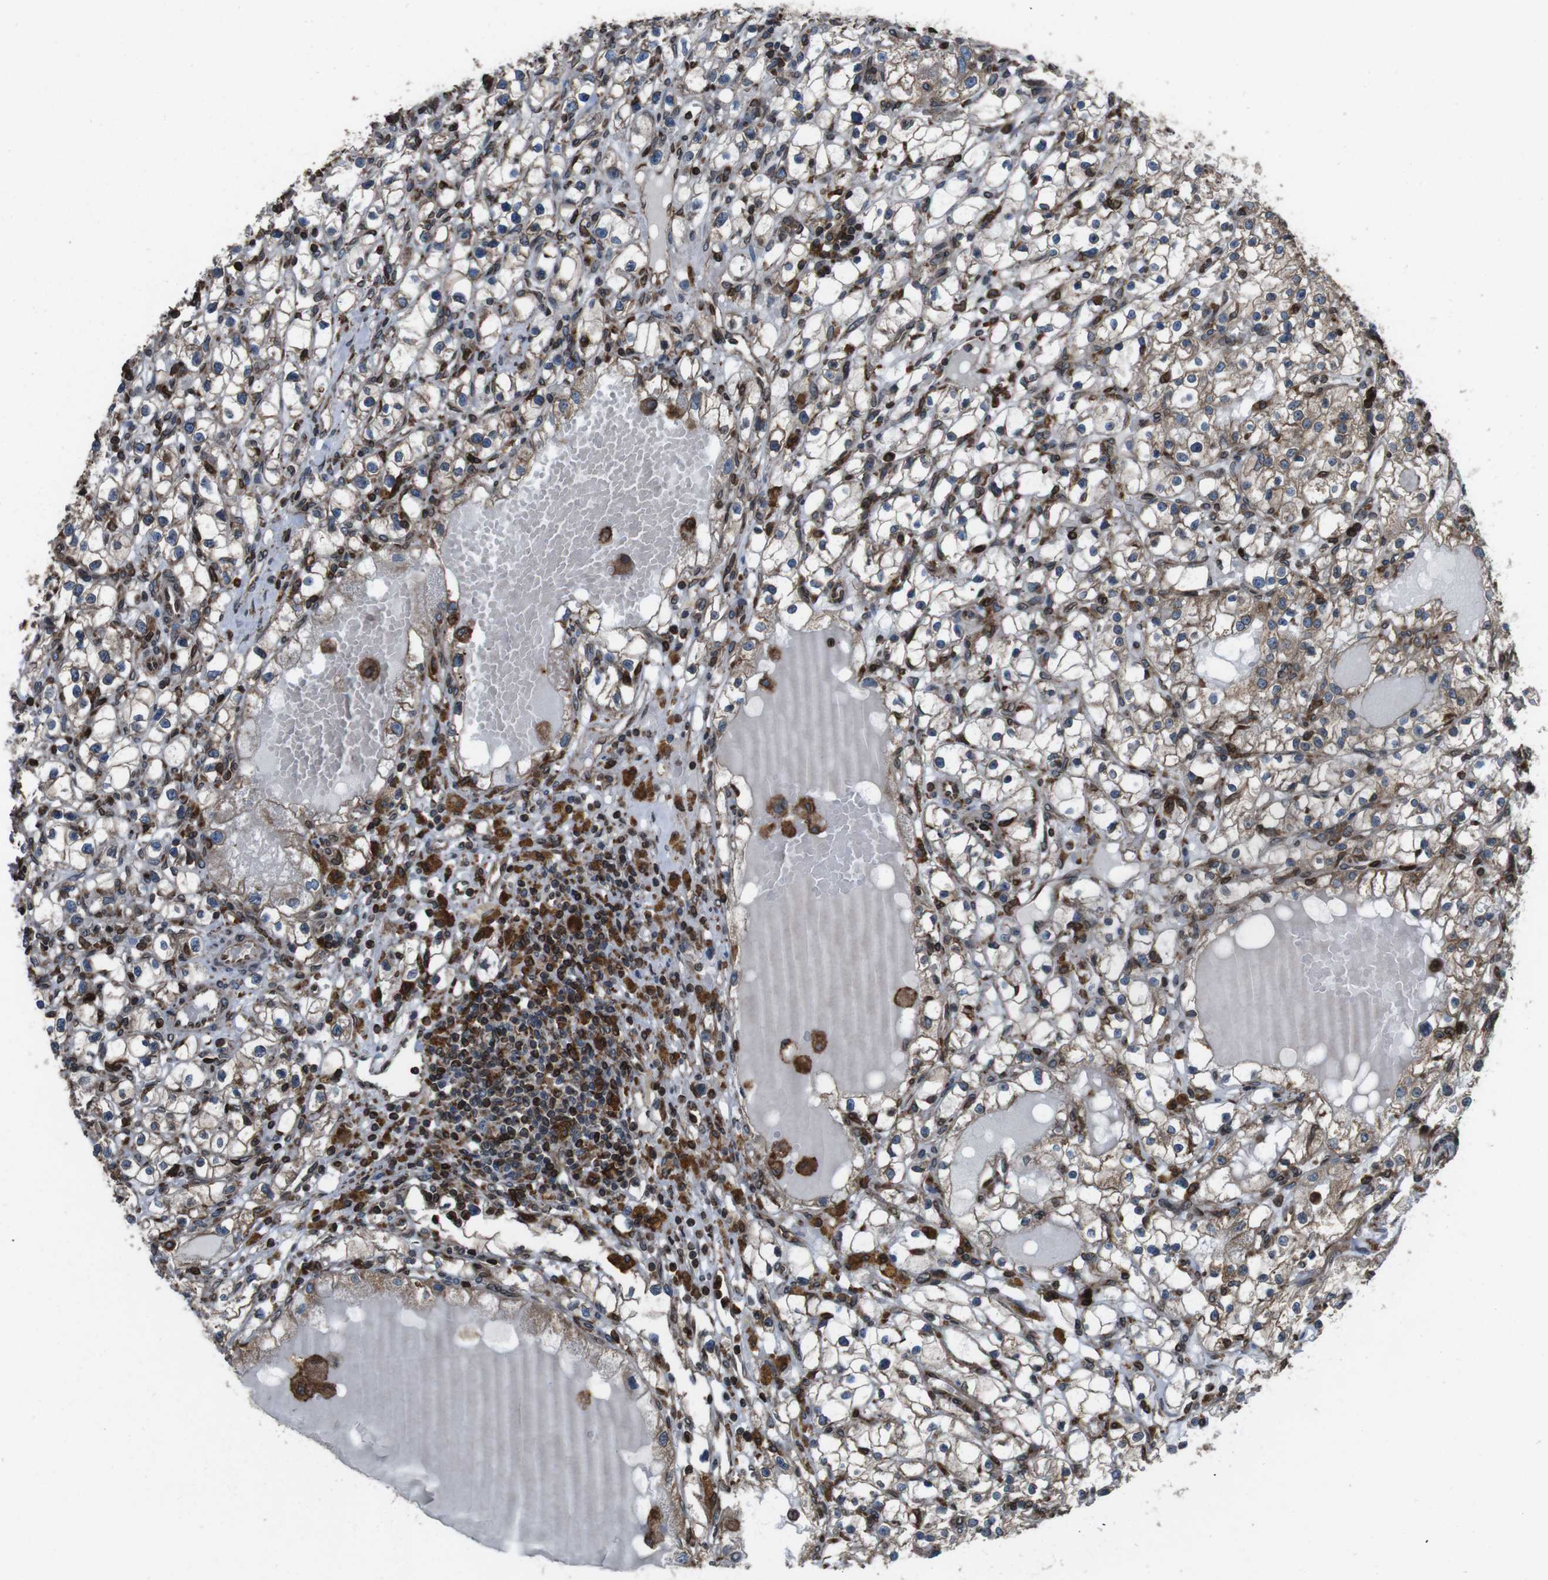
{"staining": {"intensity": "weak", "quantity": "25%-75%", "location": "cytoplasmic/membranous"}, "tissue": "renal cancer", "cell_type": "Tumor cells", "image_type": "cancer", "snomed": [{"axis": "morphology", "description": "Adenocarcinoma, NOS"}, {"axis": "topography", "description": "Kidney"}], "caption": "Immunohistochemistry (IHC) staining of adenocarcinoma (renal), which demonstrates low levels of weak cytoplasmic/membranous positivity in about 25%-75% of tumor cells indicating weak cytoplasmic/membranous protein positivity. The staining was performed using DAB (3,3'-diaminobenzidine) (brown) for protein detection and nuclei were counterstained in hematoxylin (blue).", "gene": "APMAP", "patient": {"sex": "male", "age": 56}}